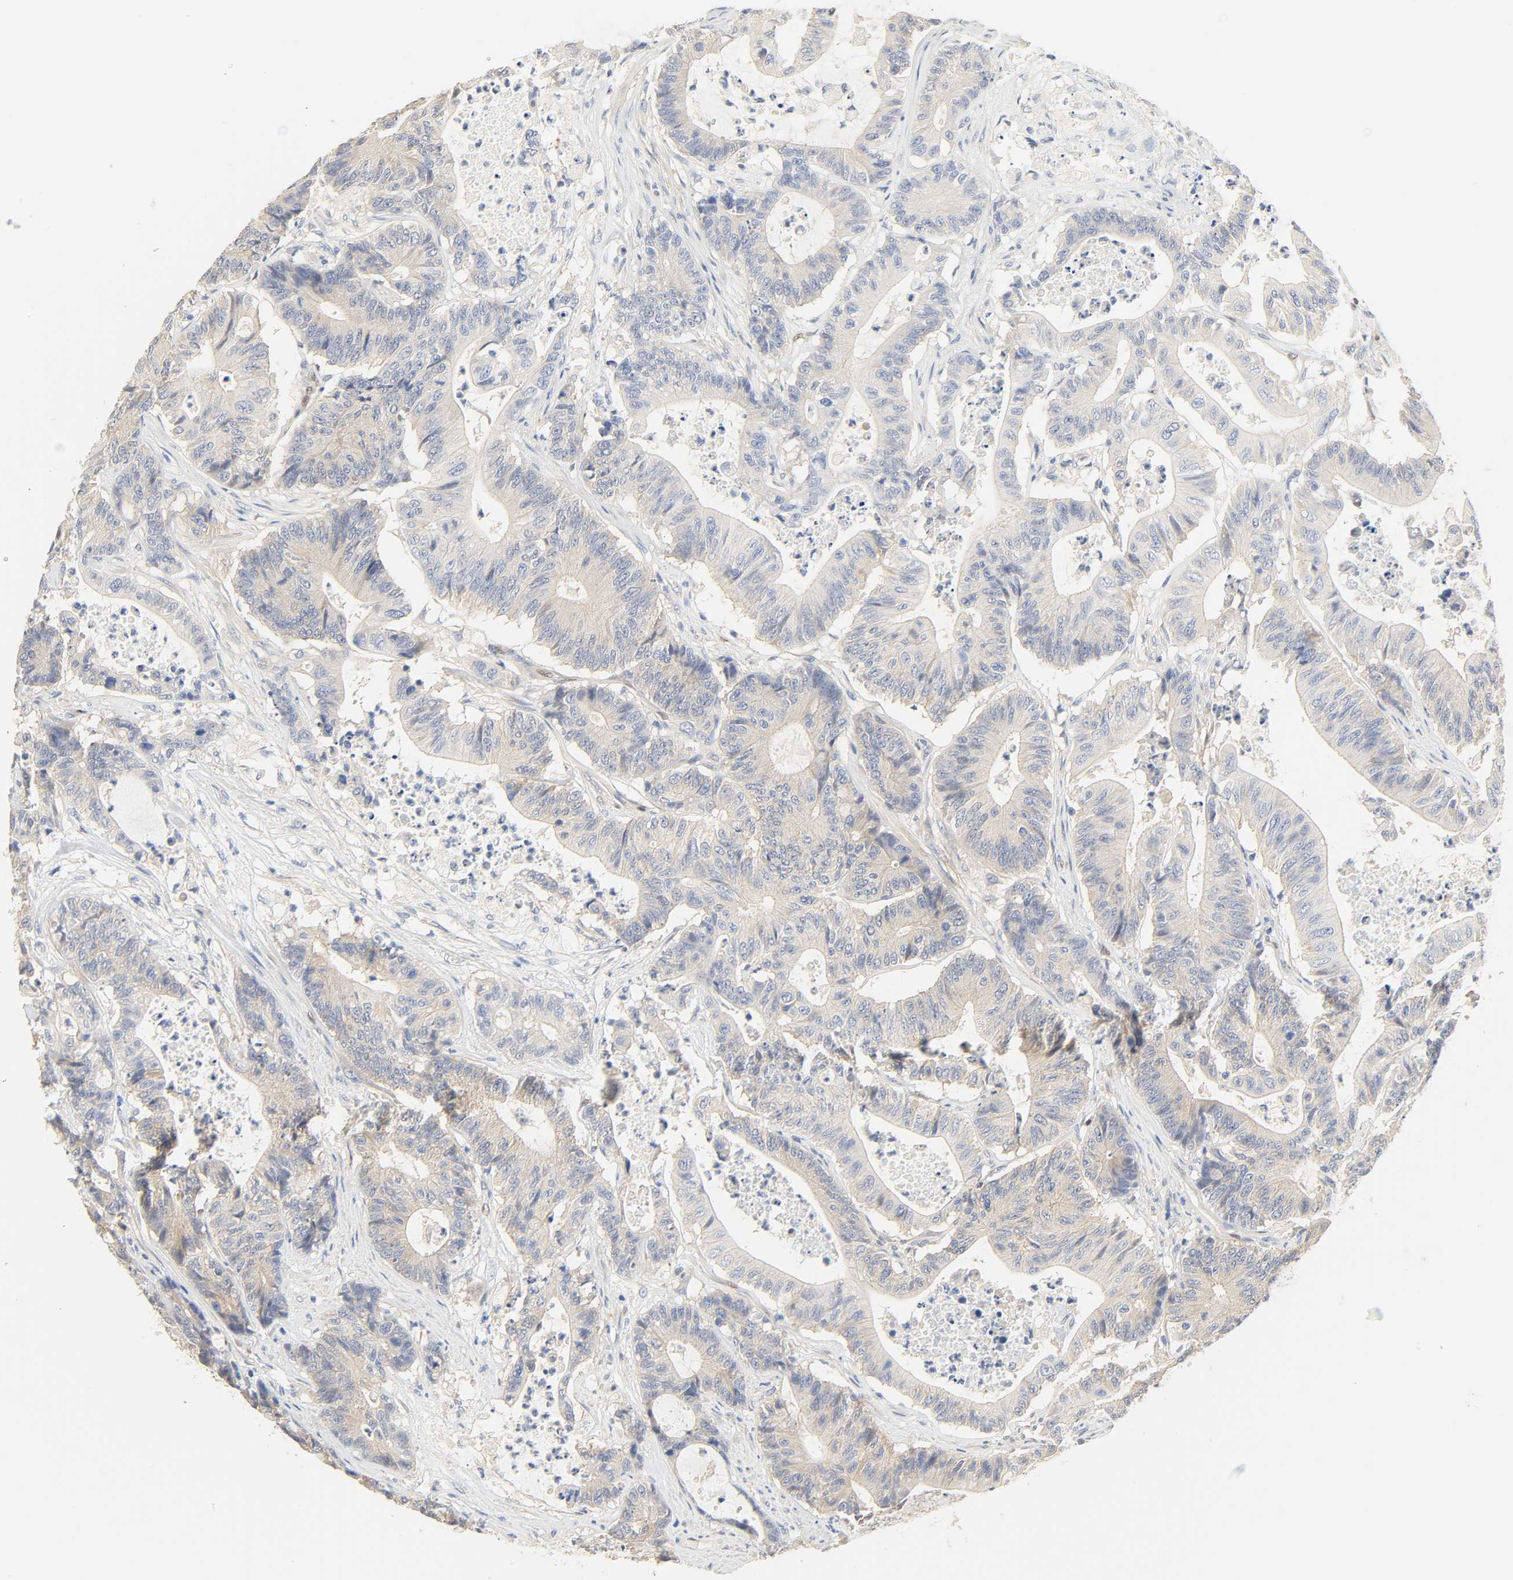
{"staining": {"intensity": "negative", "quantity": "none", "location": "none"}, "tissue": "colorectal cancer", "cell_type": "Tumor cells", "image_type": "cancer", "snomed": [{"axis": "morphology", "description": "Adenocarcinoma, NOS"}, {"axis": "topography", "description": "Colon"}], "caption": "Colorectal cancer stained for a protein using immunohistochemistry (IHC) displays no positivity tumor cells.", "gene": "BORCS8-MEF2B", "patient": {"sex": "female", "age": 84}}